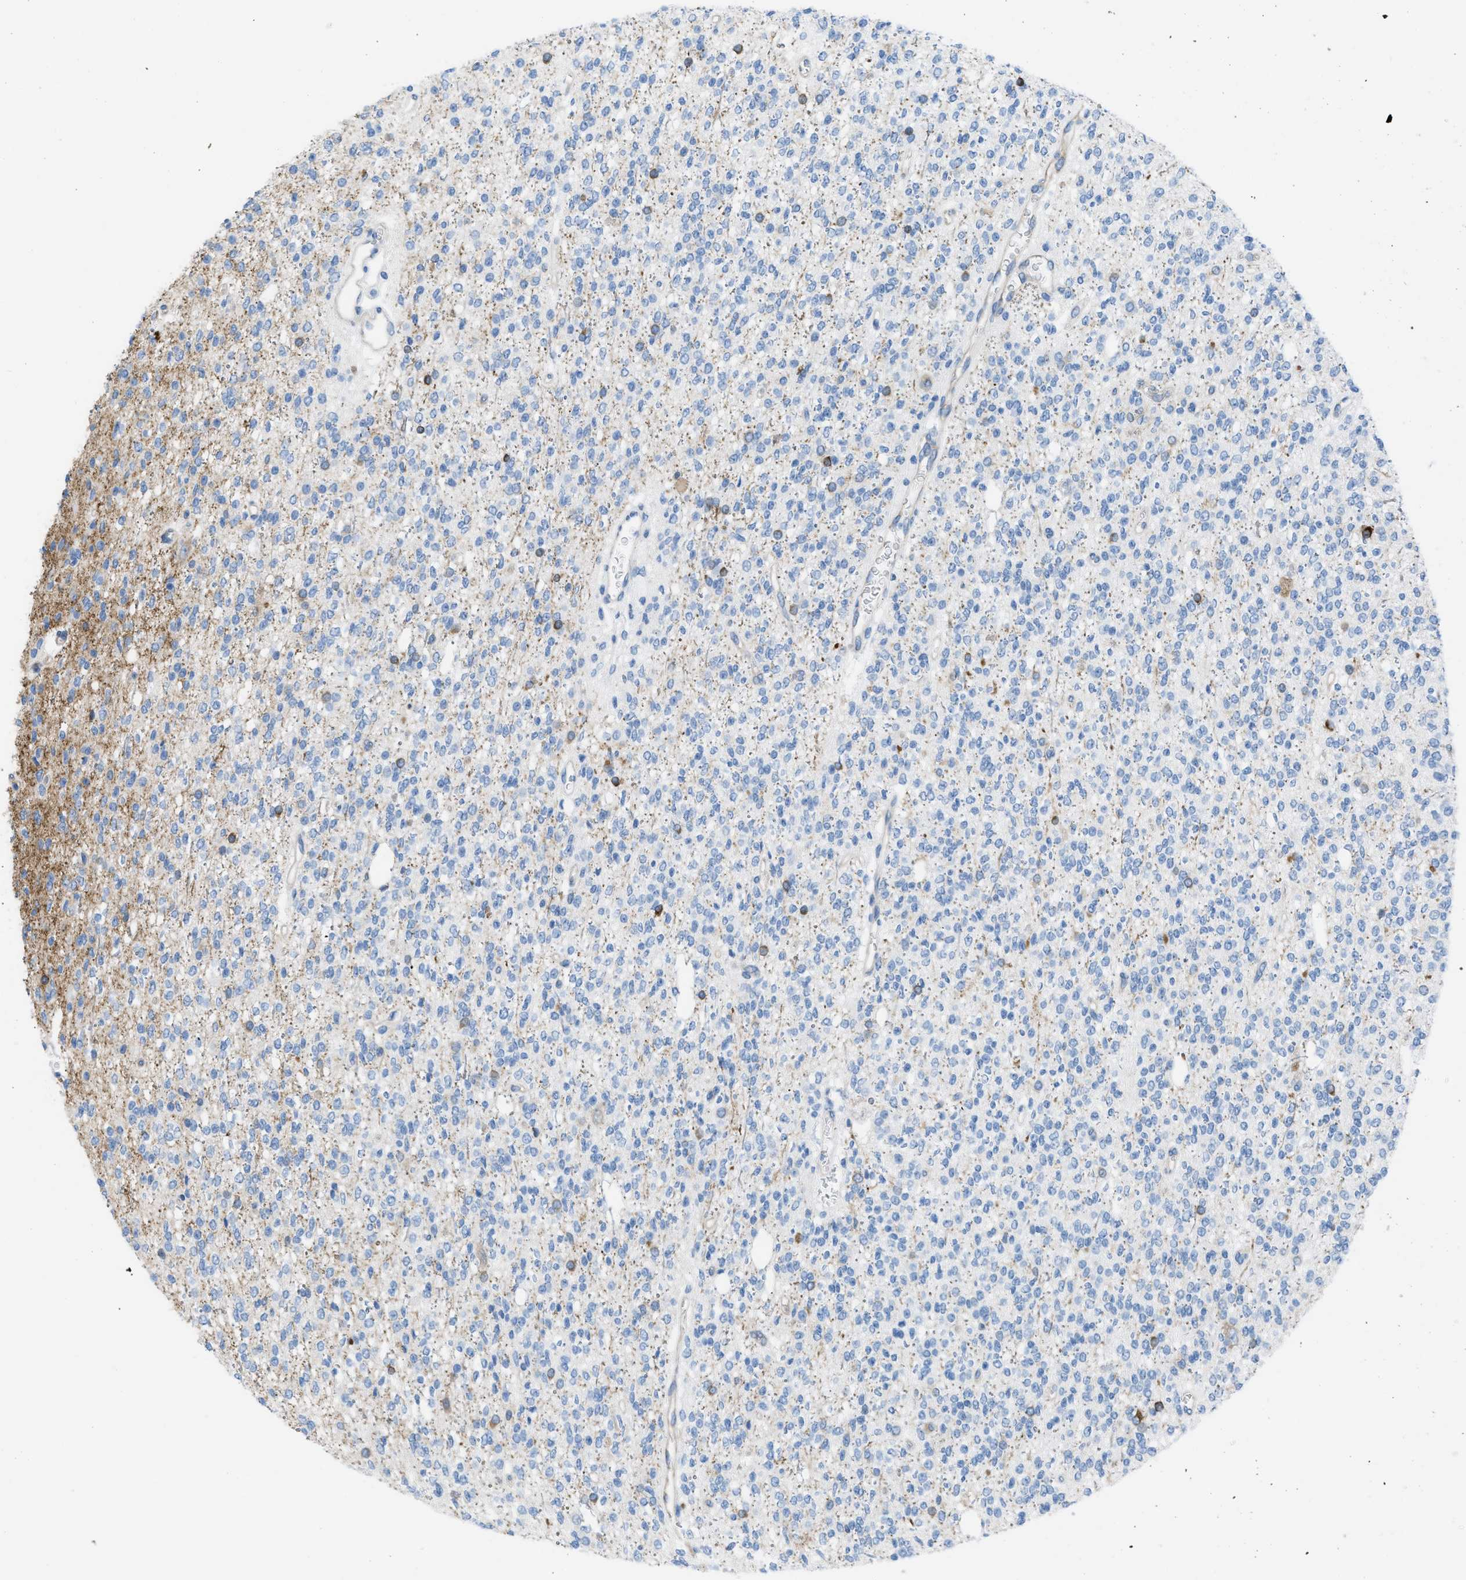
{"staining": {"intensity": "negative", "quantity": "none", "location": "none"}, "tissue": "glioma", "cell_type": "Tumor cells", "image_type": "cancer", "snomed": [{"axis": "morphology", "description": "Glioma, malignant, High grade"}, {"axis": "topography", "description": "Brain"}], "caption": "The immunohistochemistry (IHC) histopathology image has no significant staining in tumor cells of malignant glioma (high-grade) tissue. The staining was performed using DAB (3,3'-diaminobenzidine) to visualize the protein expression in brown, while the nuclei were stained in blue with hematoxylin (Magnification: 20x).", "gene": "ASGR1", "patient": {"sex": "male", "age": 34}}